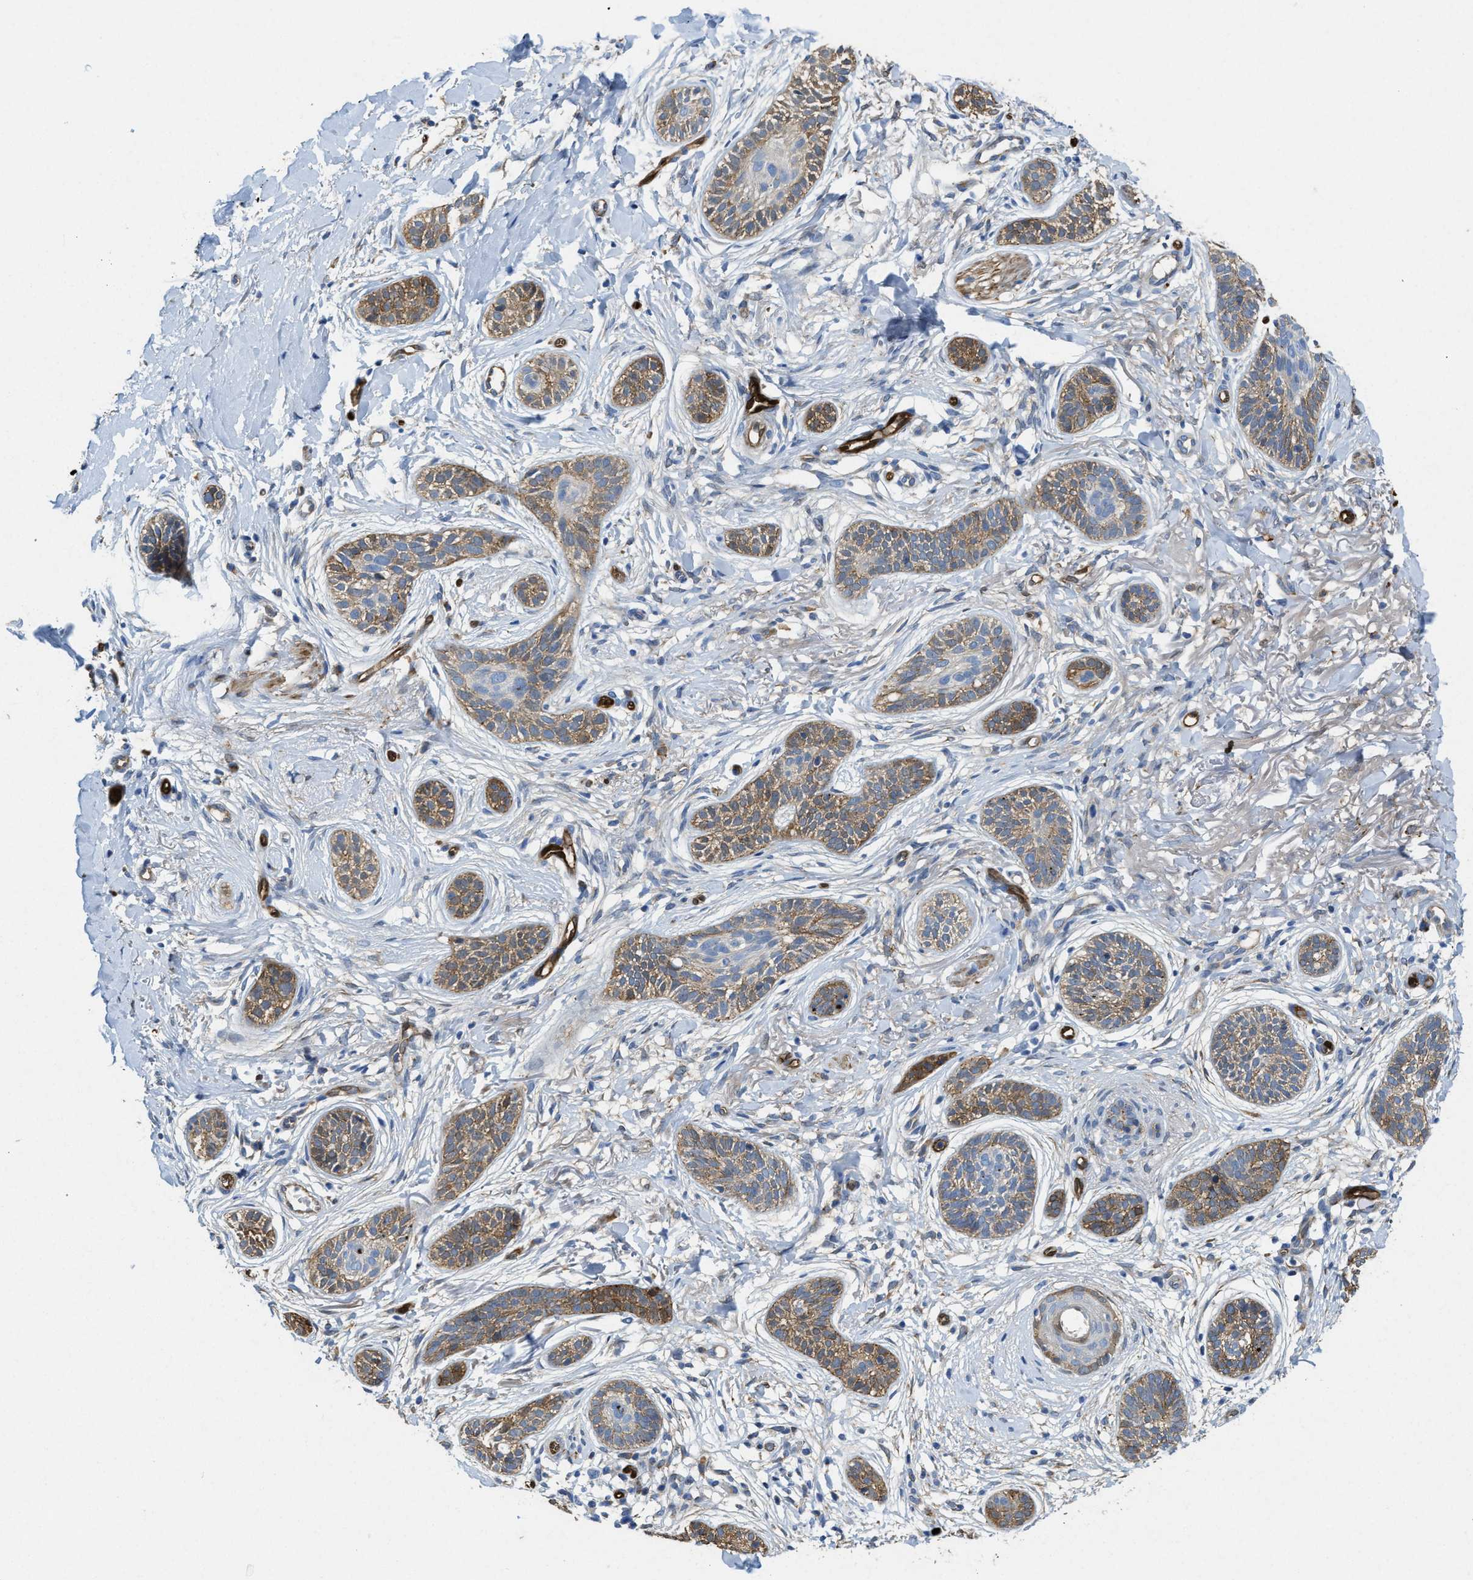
{"staining": {"intensity": "moderate", "quantity": ">75%", "location": "cytoplasmic/membranous"}, "tissue": "skin cancer", "cell_type": "Tumor cells", "image_type": "cancer", "snomed": [{"axis": "morphology", "description": "Normal tissue, NOS"}, {"axis": "morphology", "description": "Basal cell carcinoma"}, {"axis": "topography", "description": "Skin"}], "caption": "Skin basal cell carcinoma tissue displays moderate cytoplasmic/membranous staining in approximately >75% of tumor cells, visualized by immunohistochemistry. (DAB (3,3'-diaminobenzidine) = brown stain, brightfield microscopy at high magnification).", "gene": "ASS1", "patient": {"sex": "male", "age": 63}}